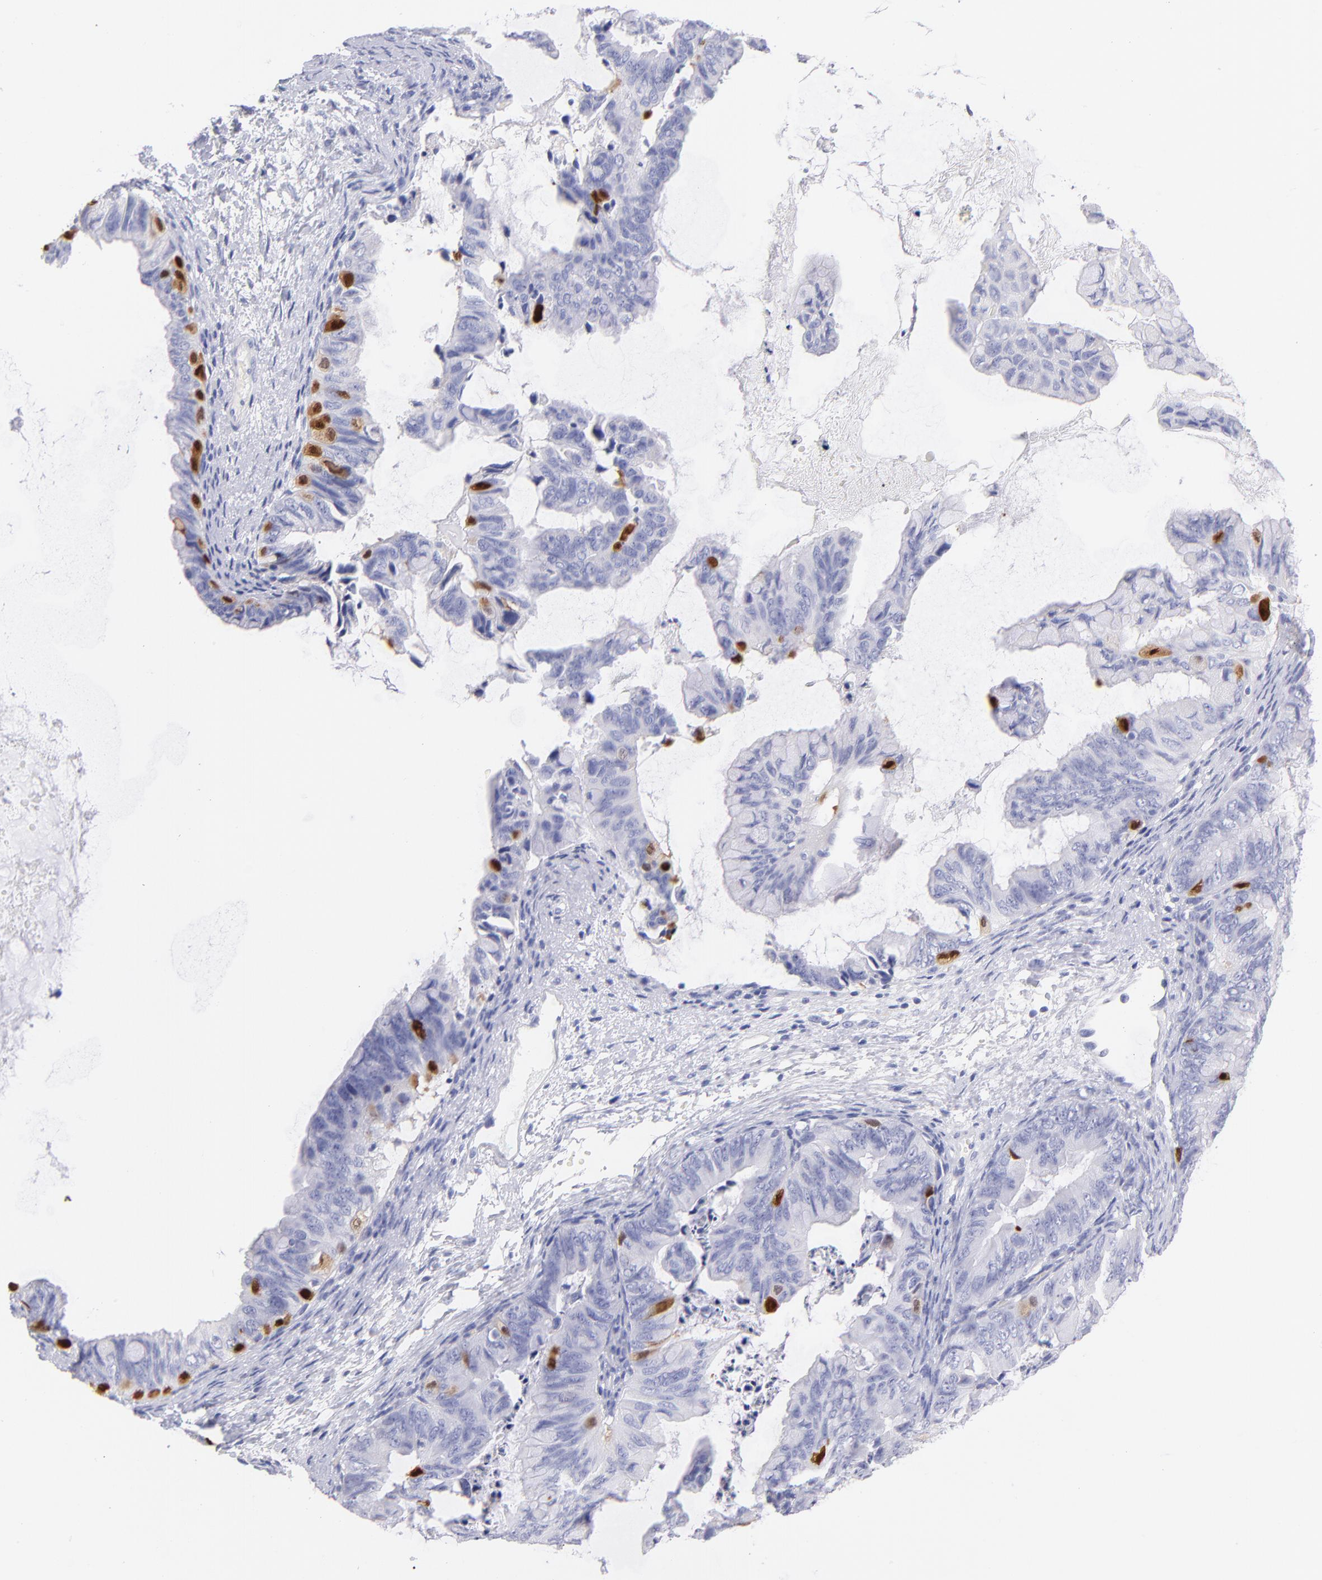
{"staining": {"intensity": "strong", "quantity": "<25%", "location": "cytoplasmic/membranous,nuclear"}, "tissue": "ovarian cancer", "cell_type": "Tumor cells", "image_type": "cancer", "snomed": [{"axis": "morphology", "description": "Cystadenocarcinoma, mucinous, NOS"}, {"axis": "topography", "description": "Ovary"}], "caption": "Ovarian cancer stained with DAB immunohistochemistry (IHC) reveals medium levels of strong cytoplasmic/membranous and nuclear positivity in approximately <25% of tumor cells.", "gene": "SCGN", "patient": {"sex": "female", "age": 36}}